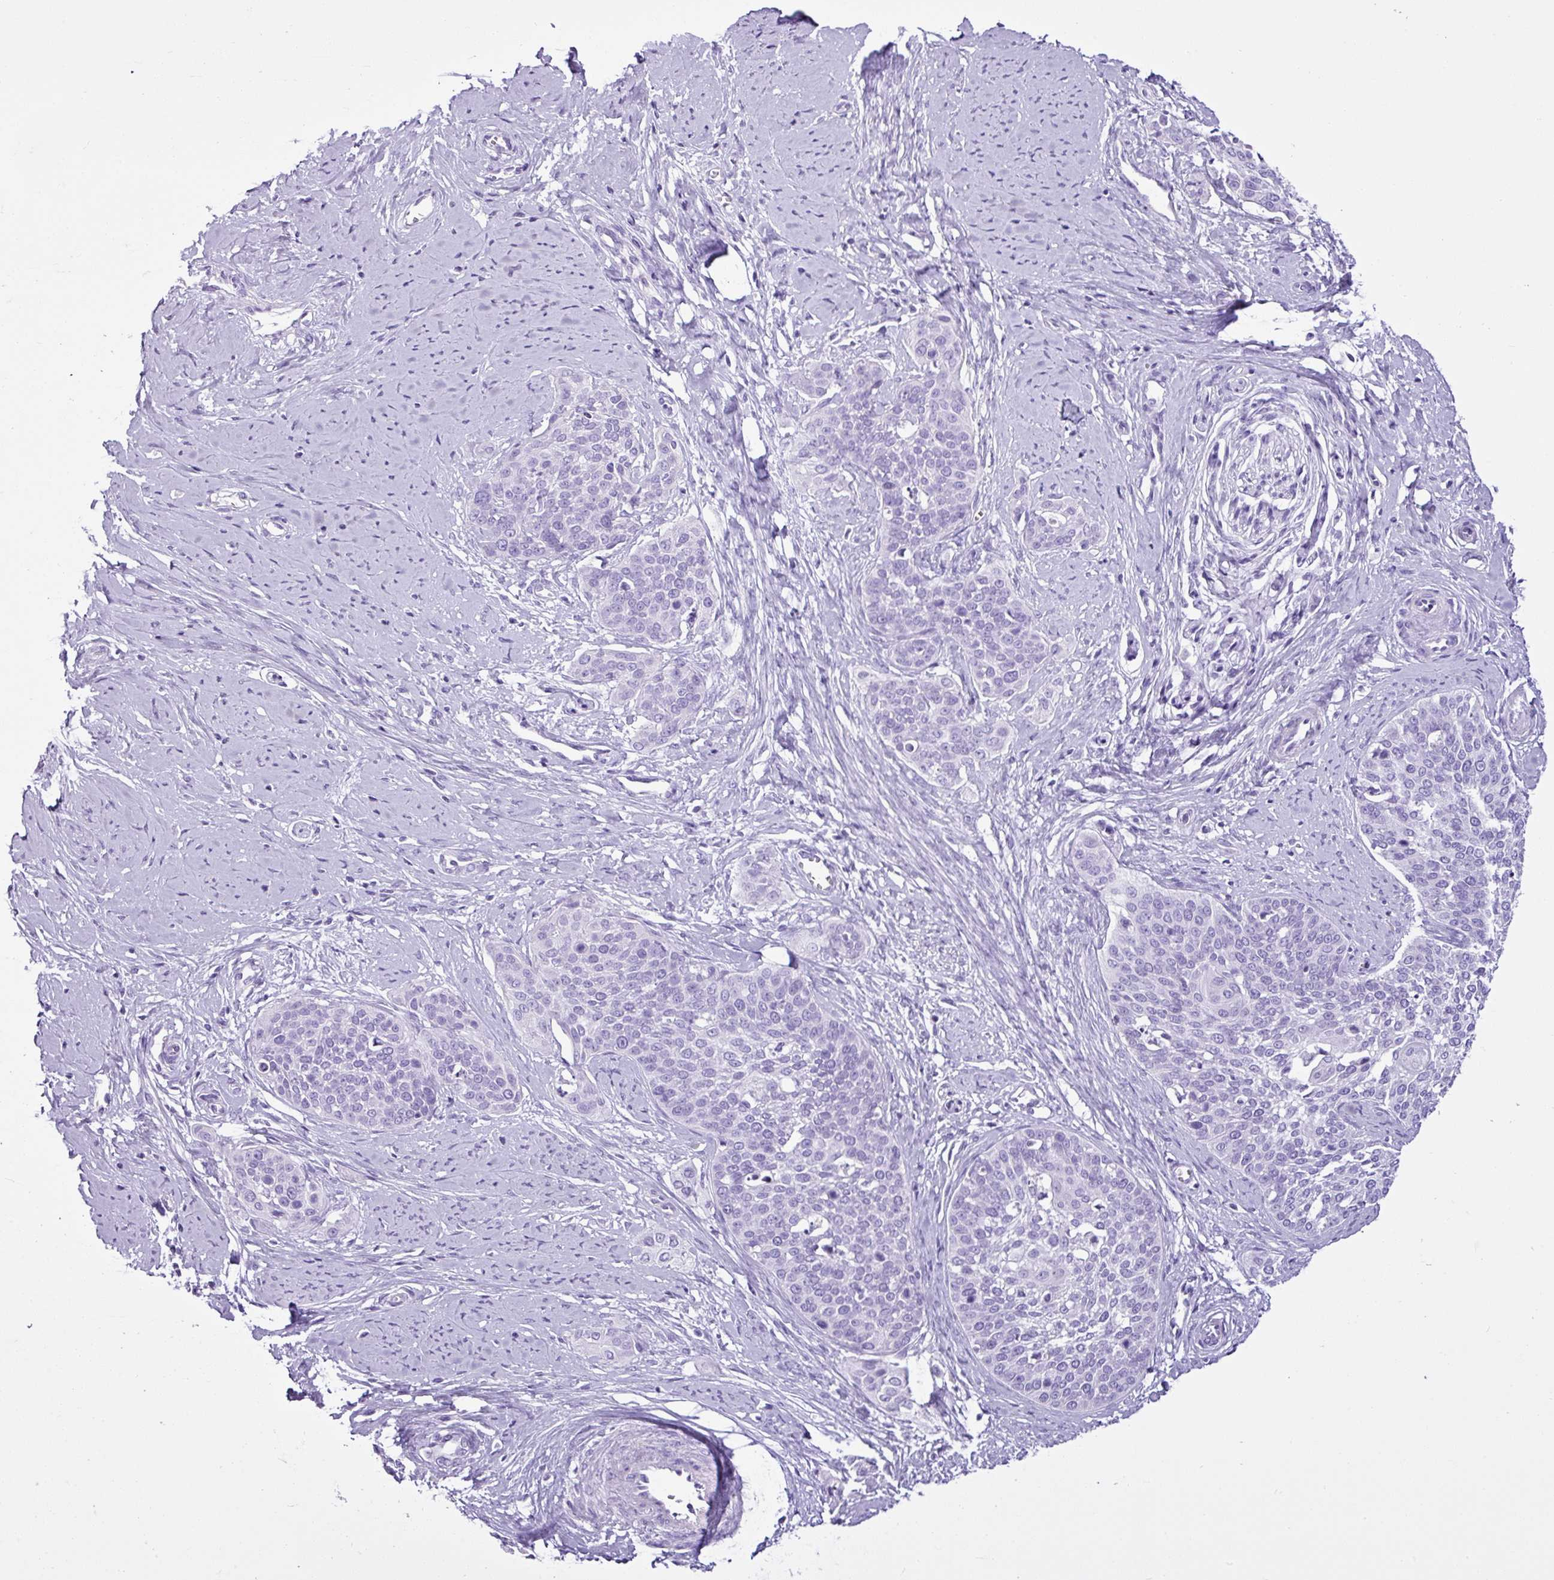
{"staining": {"intensity": "negative", "quantity": "none", "location": "none"}, "tissue": "cervical cancer", "cell_type": "Tumor cells", "image_type": "cancer", "snomed": [{"axis": "morphology", "description": "Squamous cell carcinoma, NOS"}, {"axis": "topography", "description": "Cervix"}], "caption": "Micrograph shows no protein expression in tumor cells of cervical cancer tissue.", "gene": "LILRB4", "patient": {"sex": "female", "age": 44}}